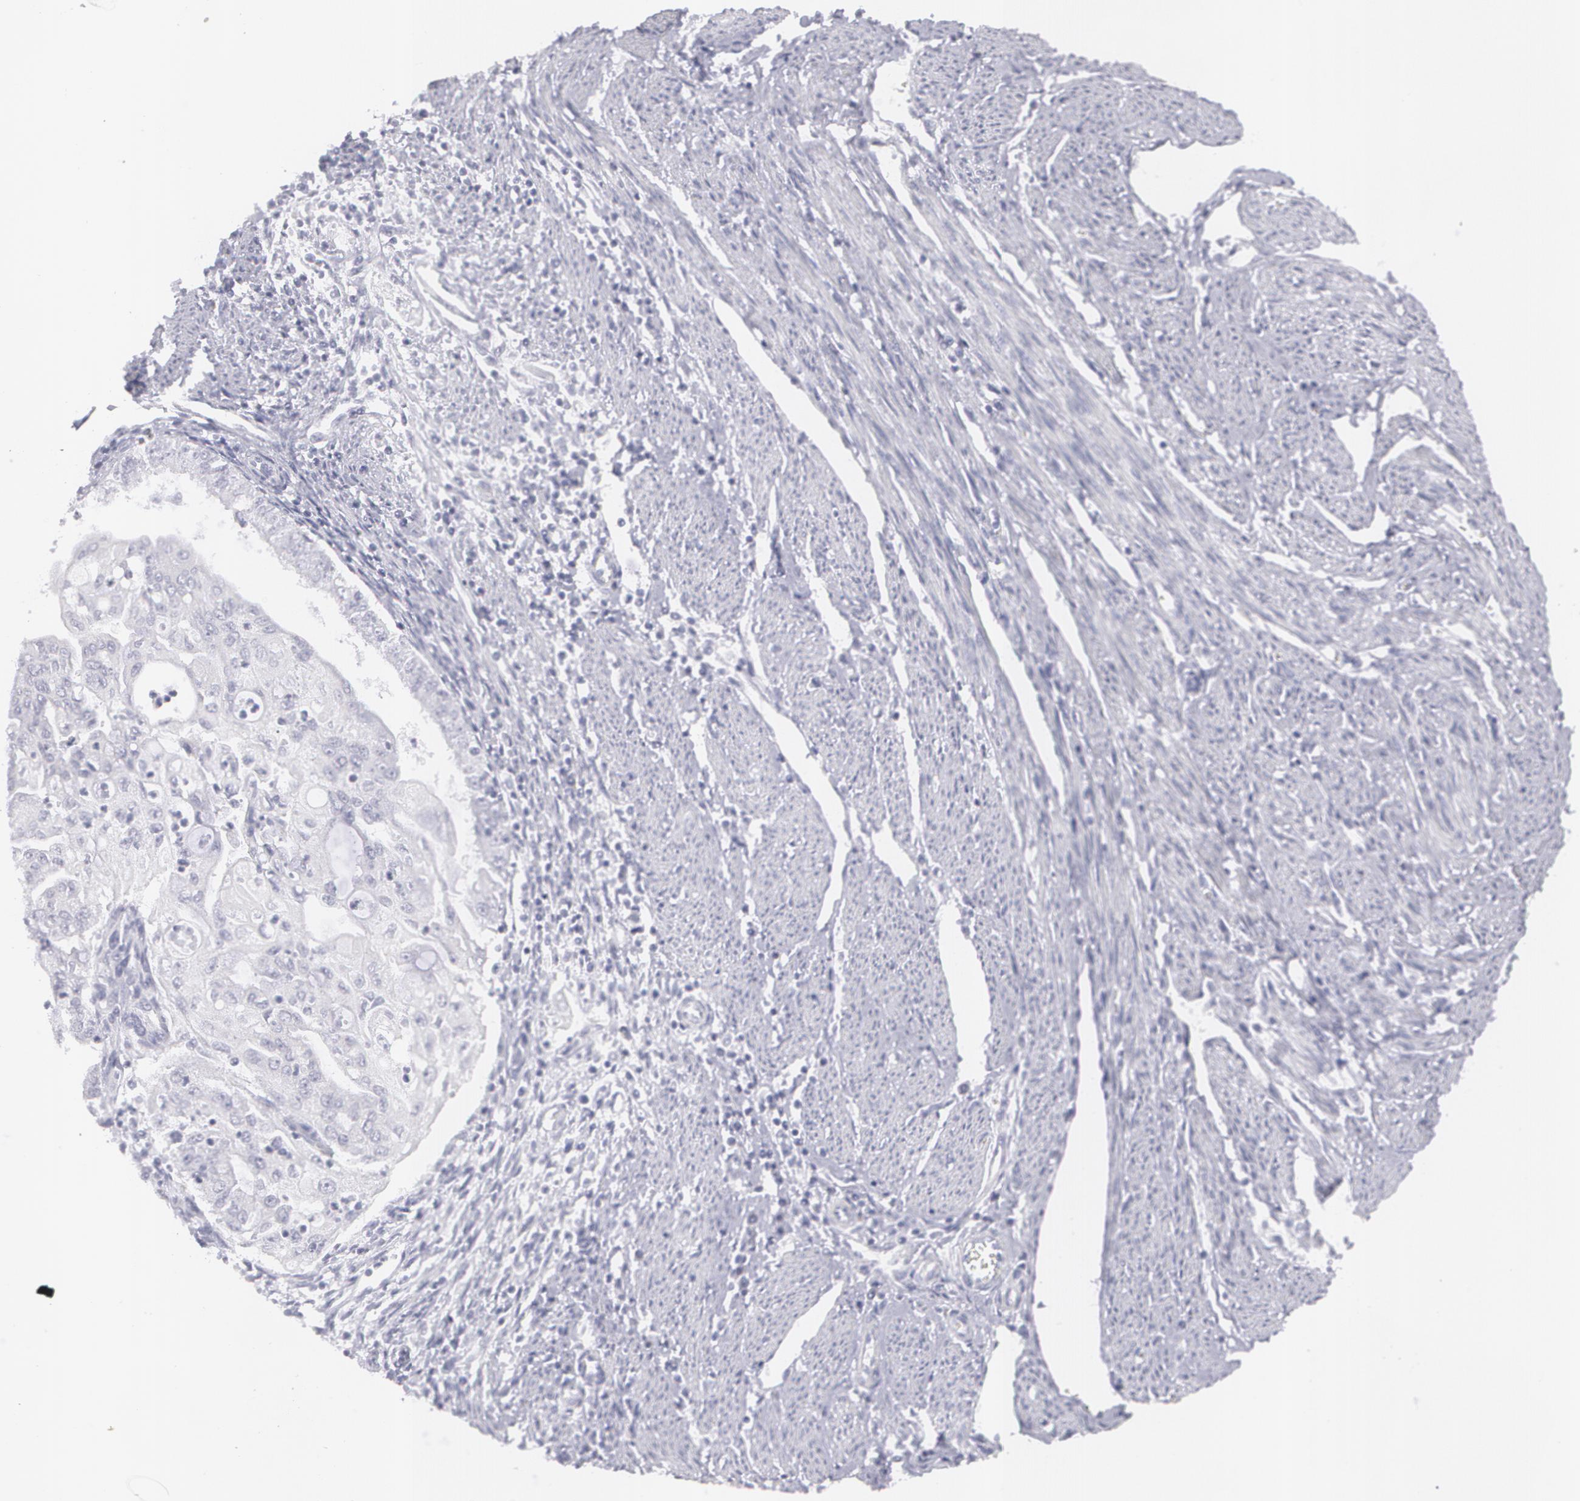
{"staining": {"intensity": "negative", "quantity": "none", "location": "none"}, "tissue": "endometrial cancer", "cell_type": "Tumor cells", "image_type": "cancer", "snomed": [{"axis": "morphology", "description": "Adenocarcinoma, NOS"}, {"axis": "topography", "description": "Endometrium"}], "caption": "IHC micrograph of human endometrial cancer (adenocarcinoma) stained for a protein (brown), which reveals no staining in tumor cells.", "gene": "MBNL3", "patient": {"sex": "female", "age": 75}}